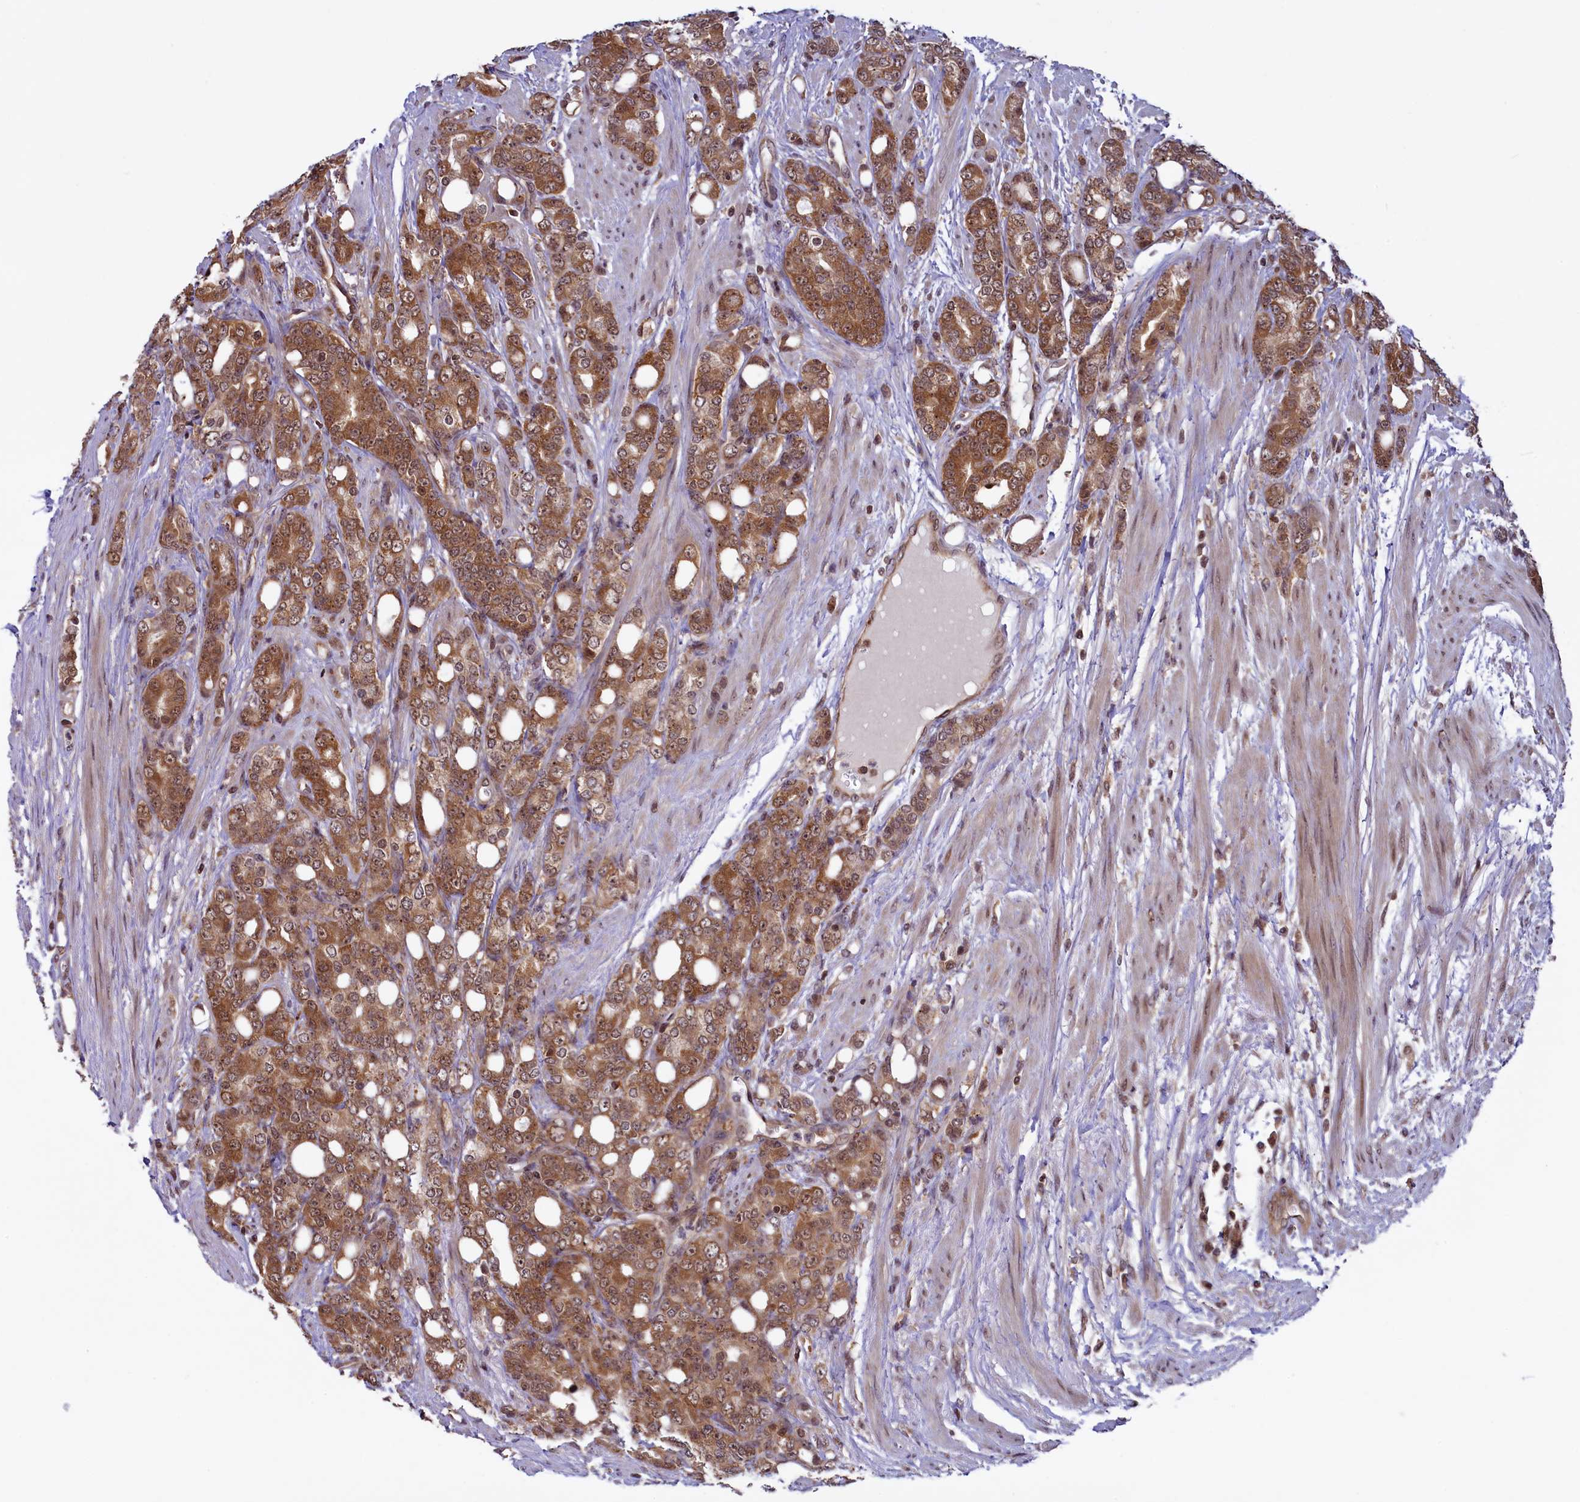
{"staining": {"intensity": "moderate", "quantity": ">75%", "location": "cytoplasmic/membranous,nuclear"}, "tissue": "prostate cancer", "cell_type": "Tumor cells", "image_type": "cancer", "snomed": [{"axis": "morphology", "description": "Adenocarcinoma, High grade"}, {"axis": "topography", "description": "Prostate"}], "caption": "There is medium levels of moderate cytoplasmic/membranous and nuclear positivity in tumor cells of prostate cancer, as demonstrated by immunohistochemical staining (brown color).", "gene": "SLC7A6OS", "patient": {"sex": "male", "age": 62}}